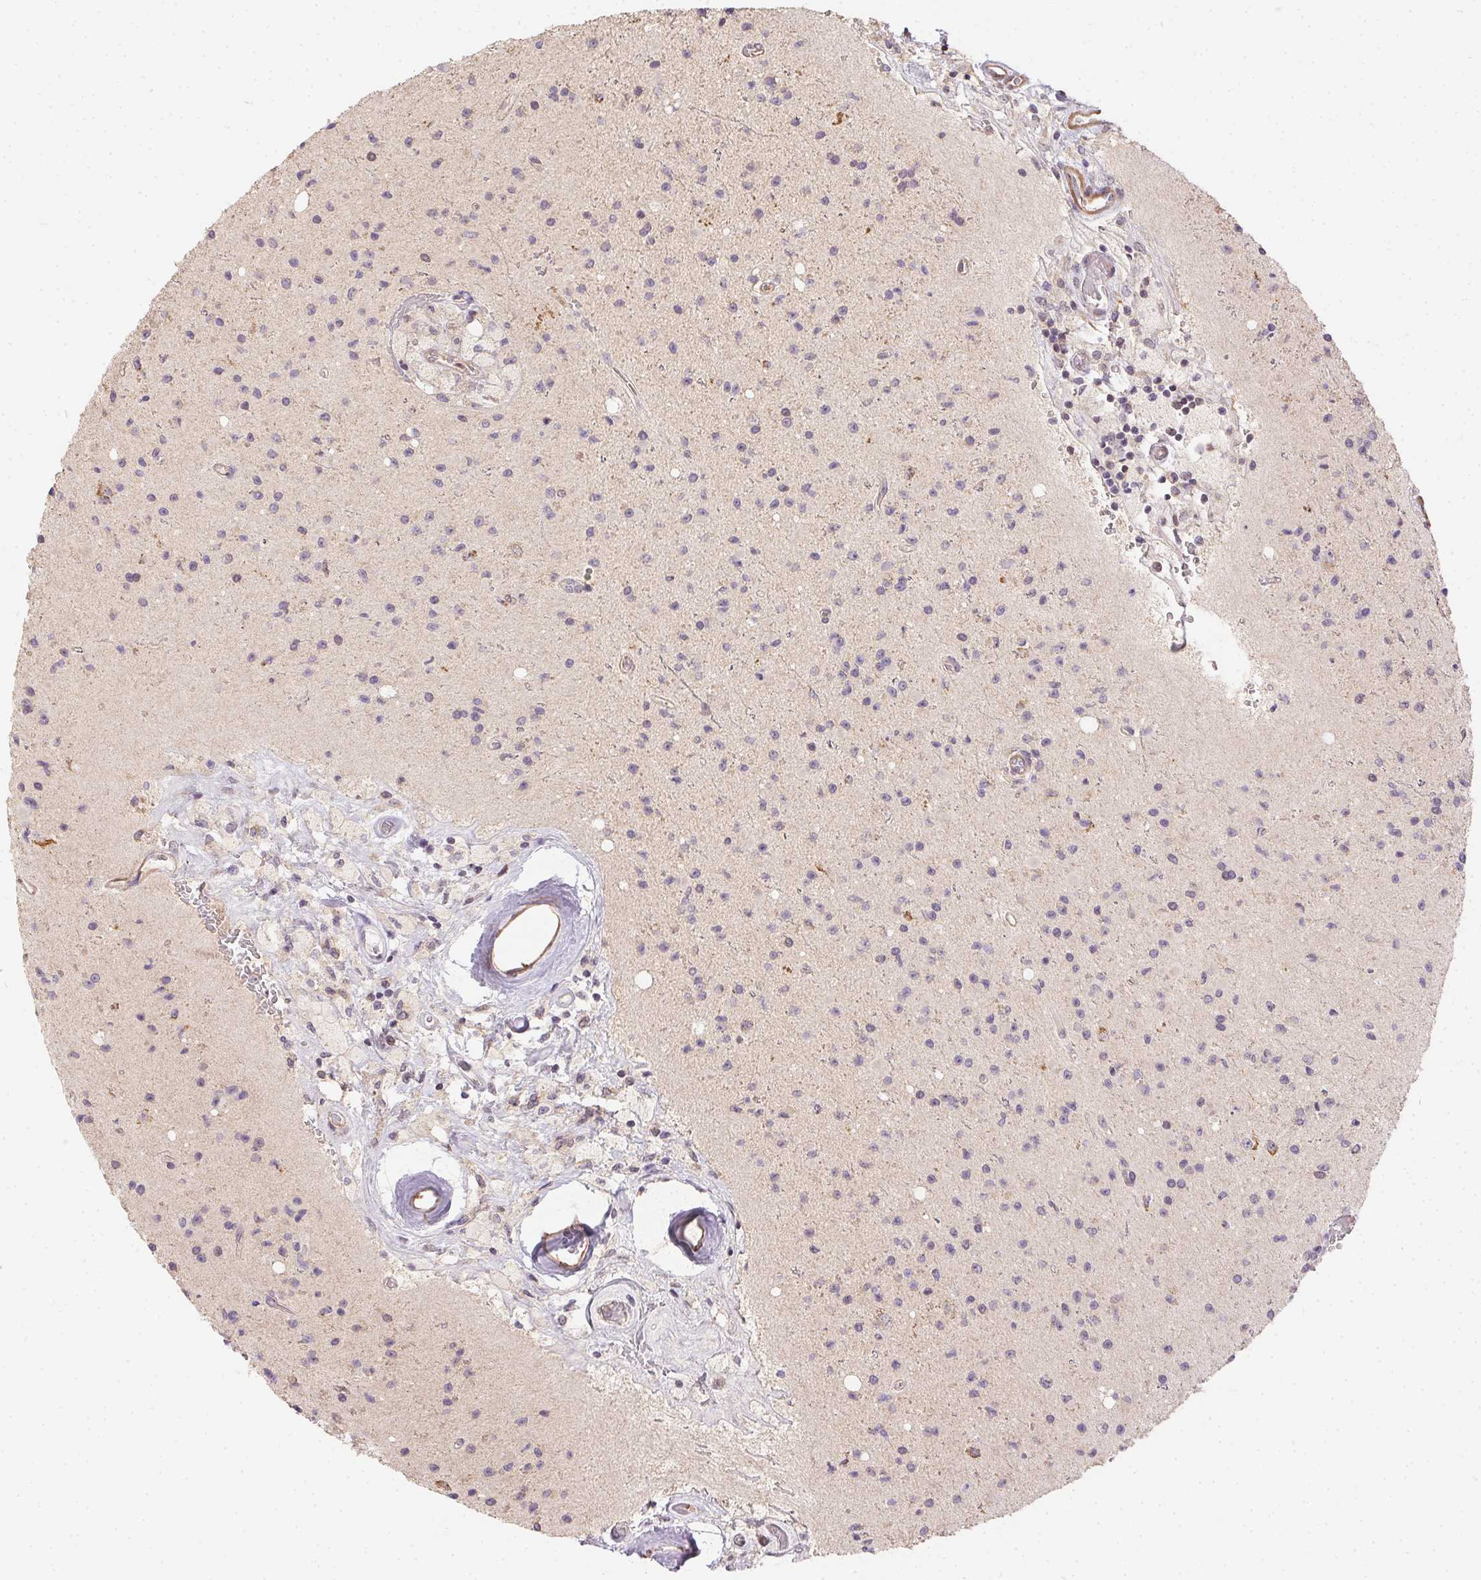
{"staining": {"intensity": "negative", "quantity": "none", "location": "none"}, "tissue": "glioma", "cell_type": "Tumor cells", "image_type": "cancer", "snomed": [{"axis": "morphology", "description": "Glioma, malignant, High grade"}, {"axis": "topography", "description": "Brain"}], "caption": "This is an immunohistochemistry (IHC) photomicrograph of human malignant glioma (high-grade). There is no expression in tumor cells.", "gene": "REV3L", "patient": {"sex": "male", "age": 36}}